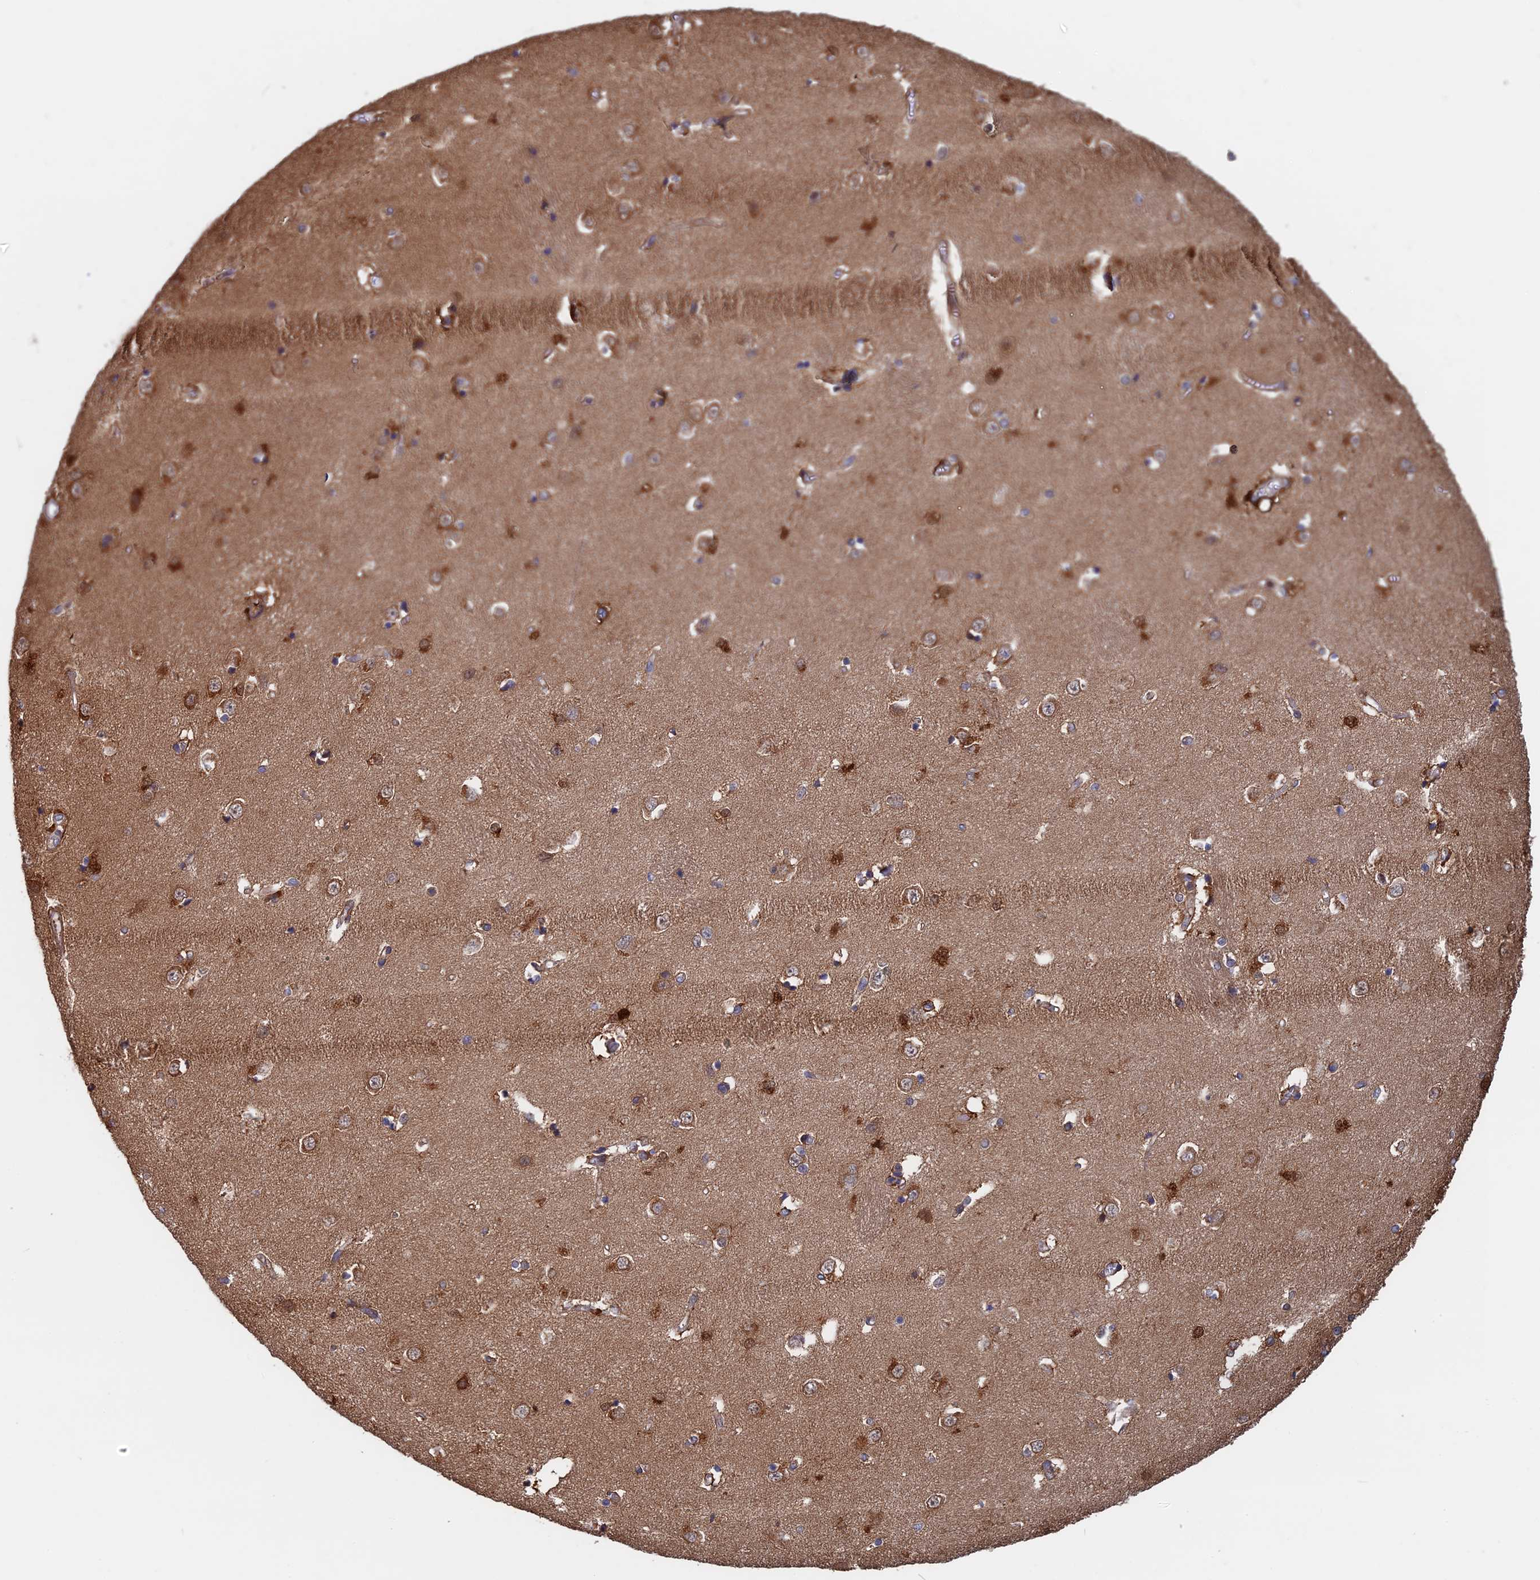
{"staining": {"intensity": "moderate", "quantity": "<25%", "location": "cytoplasmic/membranous"}, "tissue": "caudate", "cell_type": "Glial cells", "image_type": "normal", "snomed": [{"axis": "morphology", "description": "Normal tissue, NOS"}, {"axis": "topography", "description": "Lateral ventricle wall"}], "caption": "Immunohistochemistry image of unremarkable human caudate stained for a protein (brown), which exhibits low levels of moderate cytoplasmic/membranous staining in about <25% of glial cells.", "gene": "BLVRA", "patient": {"sex": "male", "age": 37}}